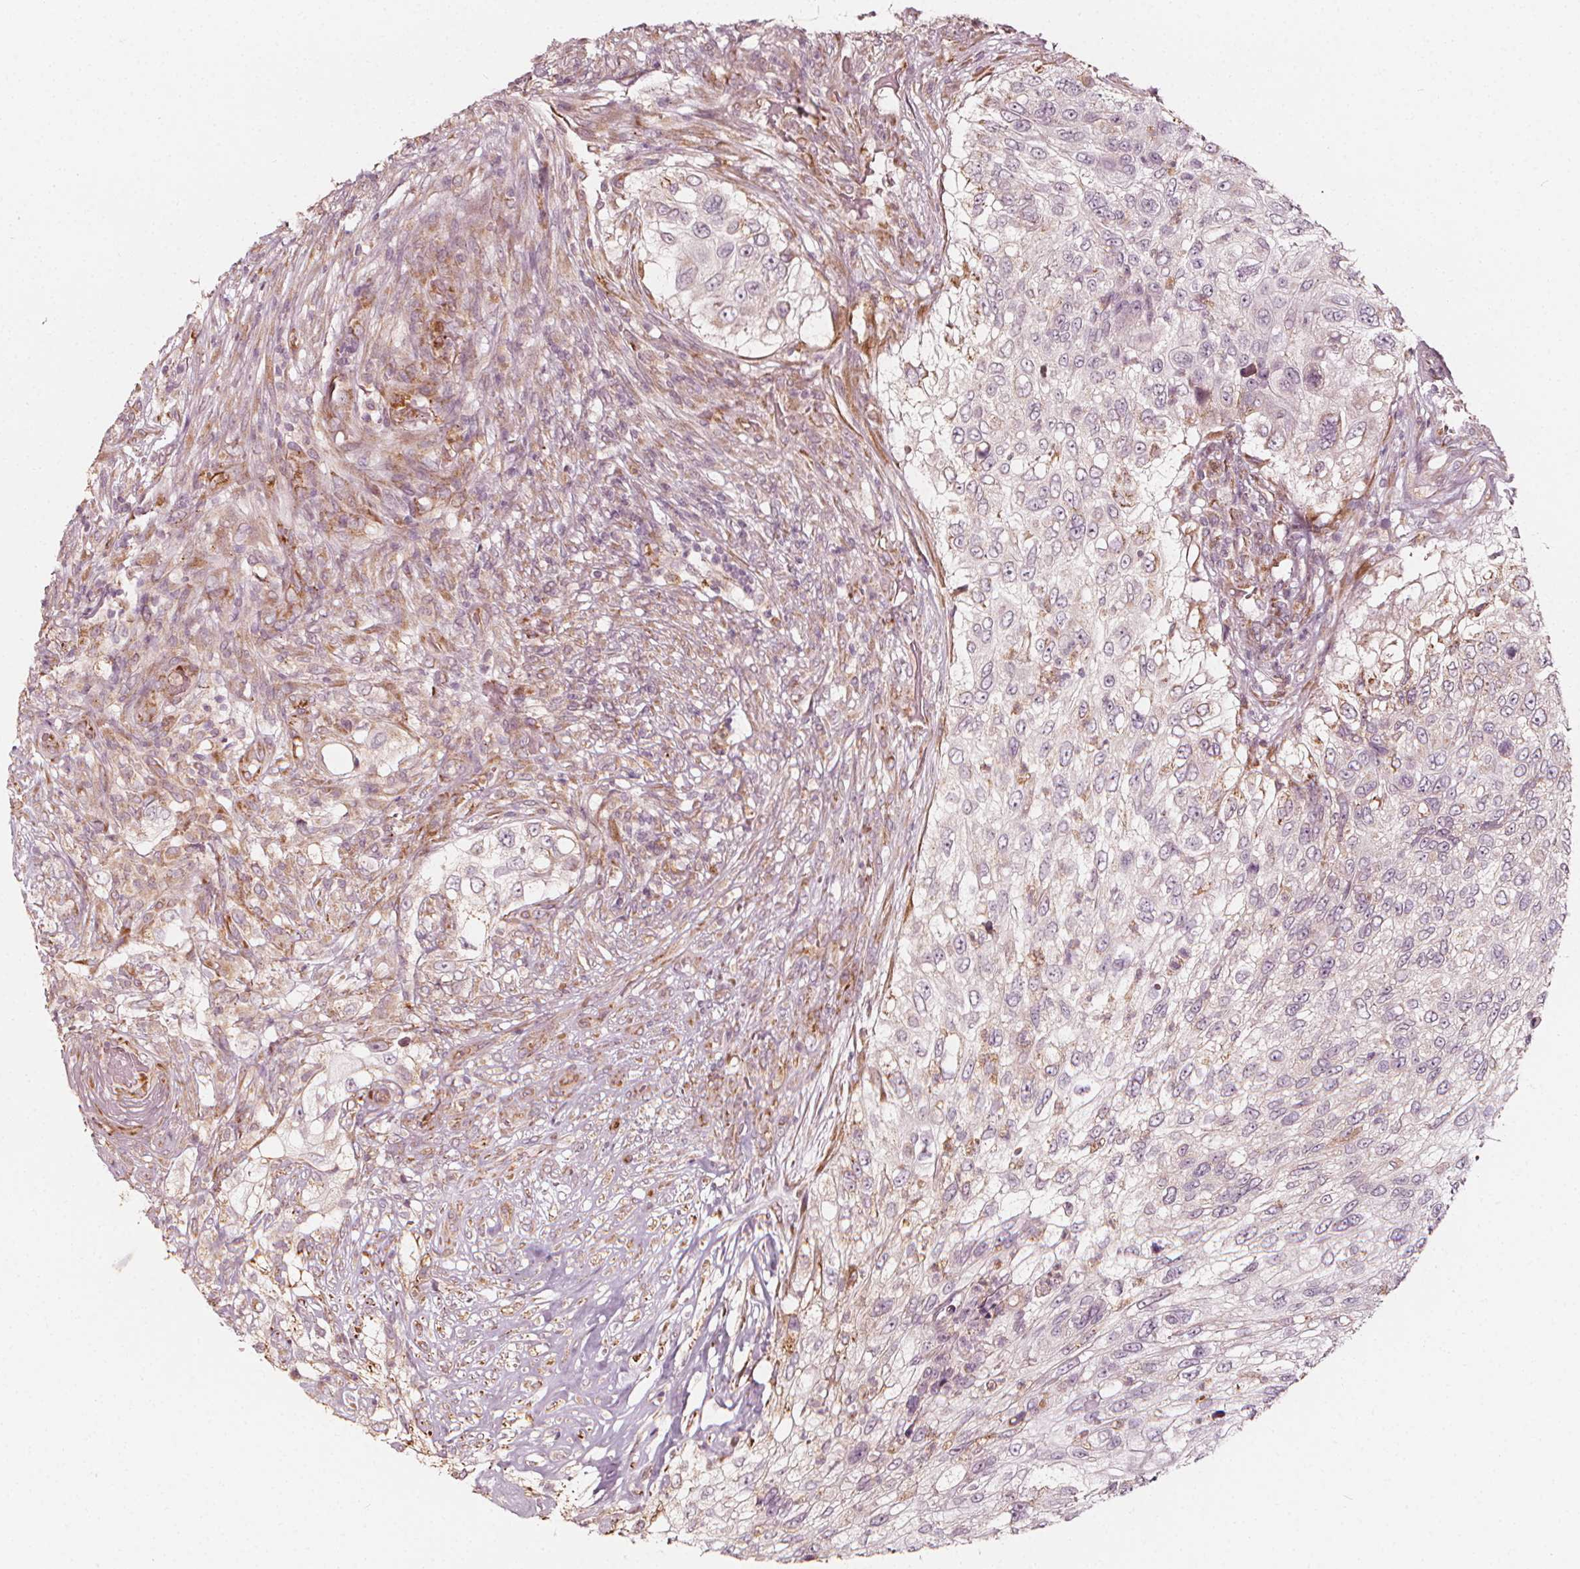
{"staining": {"intensity": "negative", "quantity": "none", "location": "none"}, "tissue": "urothelial cancer", "cell_type": "Tumor cells", "image_type": "cancer", "snomed": [{"axis": "morphology", "description": "Urothelial carcinoma, High grade"}, {"axis": "topography", "description": "Urinary bladder"}], "caption": "Micrograph shows no protein staining in tumor cells of urothelial carcinoma (high-grade) tissue.", "gene": "NPC1L1", "patient": {"sex": "female", "age": 60}}